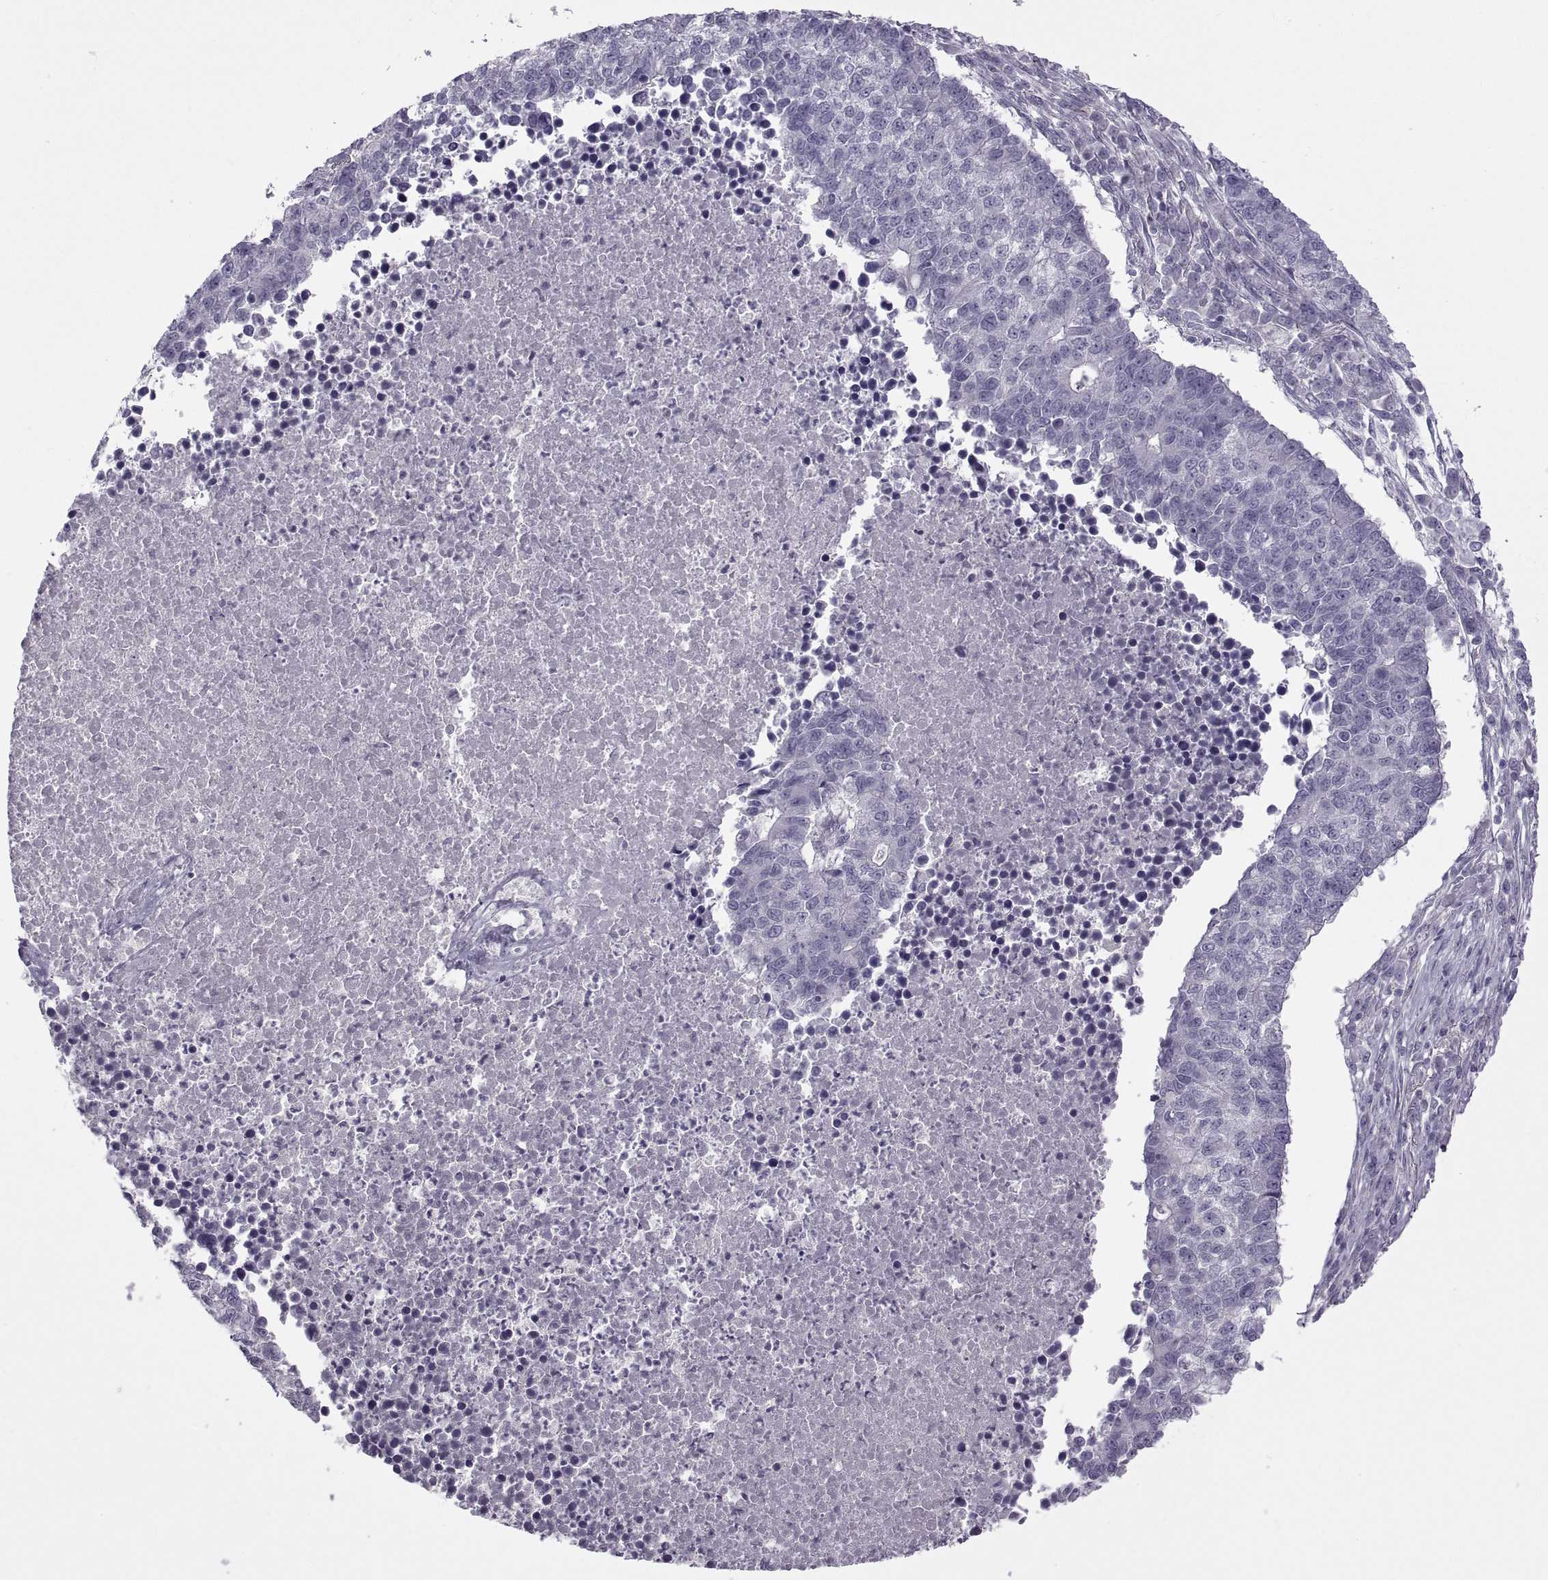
{"staining": {"intensity": "negative", "quantity": "none", "location": "none"}, "tissue": "lung cancer", "cell_type": "Tumor cells", "image_type": "cancer", "snomed": [{"axis": "morphology", "description": "Adenocarcinoma, NOS"}, {"axis": "topography", "description": "Lung"}], "caption": "This is an immunohistochemistry micrograph of lung cancer. There is no staining in tumor cells.", "gene": "BSPH1", "patient": {"sex": "male", "age": 57}}